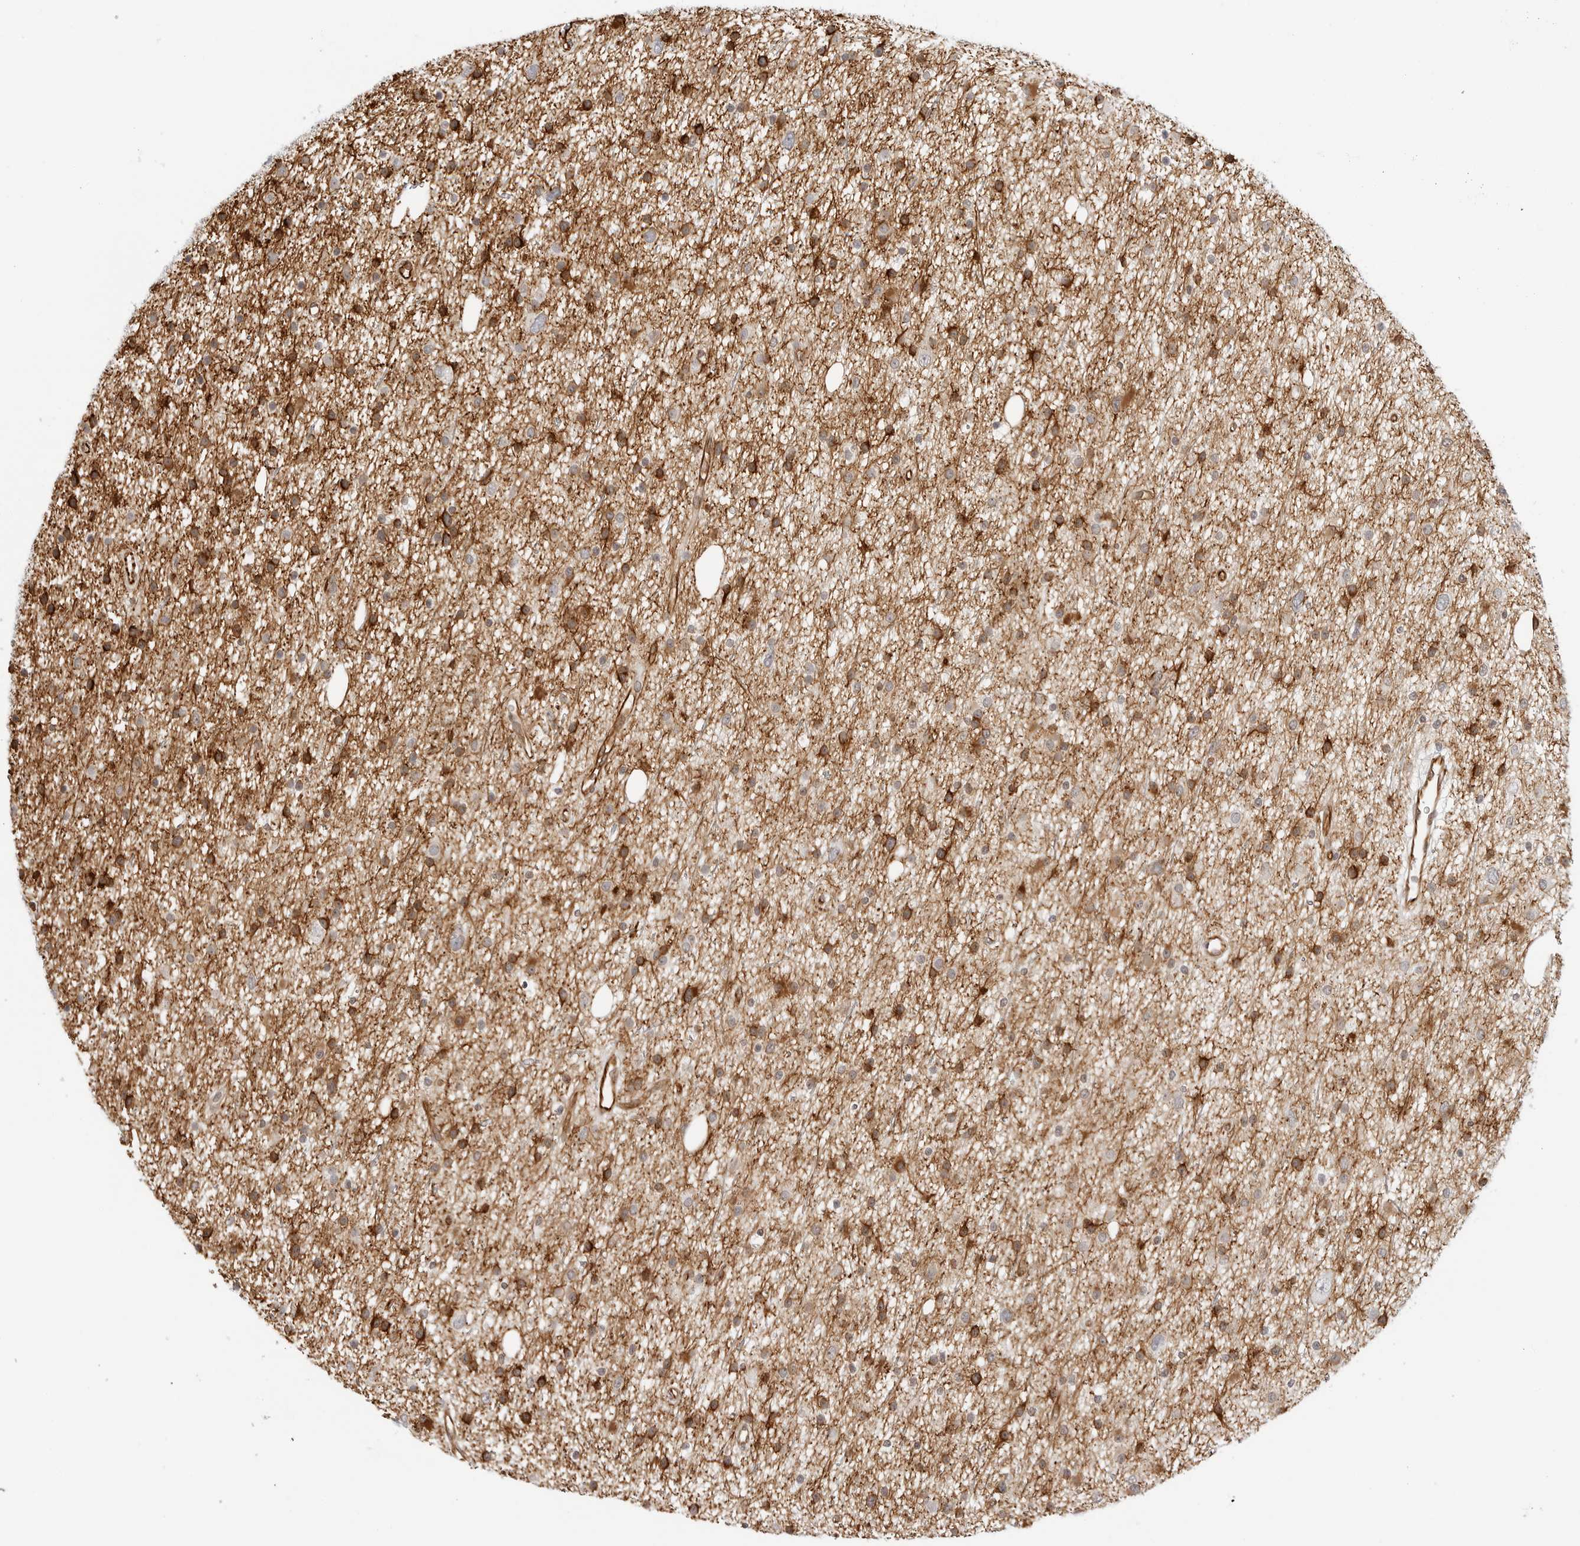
{"staining": {"intensity": "moderate", "quantity": ">75%", "location": "cytoplasmic/membranous"}, "tissue": "glioma", "cell_type": "Tumor cells", "image_type": "cancer", "snomed": [{"axis": "morphology", "description": "Glioma, malignant, Low grade"}, {"axis": "topography", "description": "Cerebral cortex"}], "caption": "This is an image of IHC staining of malignant glioma (low-grade), which shows moderate positivity in the cytoplasmic/membranous of tumor cells.", "gene": "NES", "patient": {"sex": "female", "age": 39}}